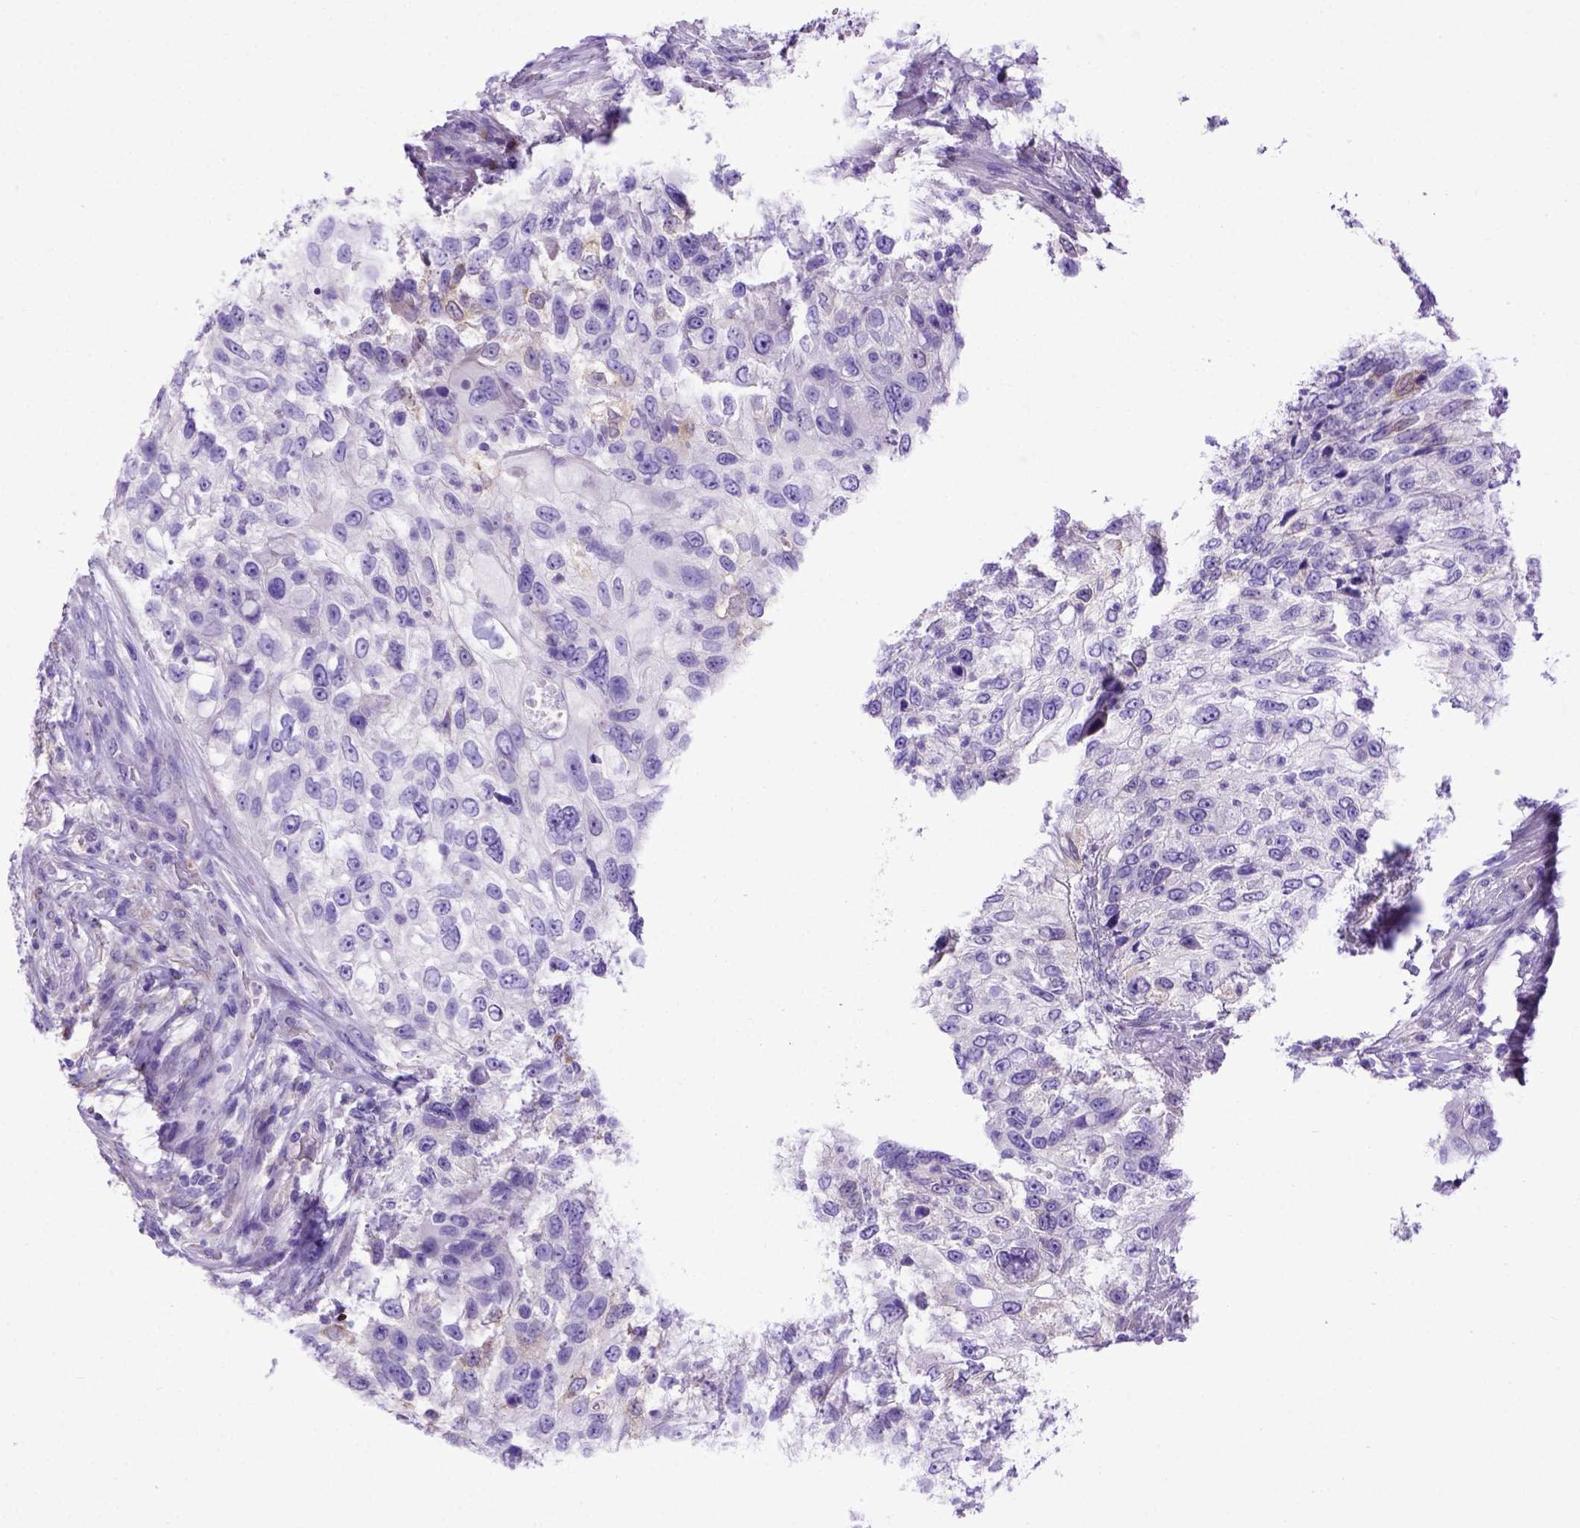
{"staining": {"intensity": "negative", "quantity": "none", "location": "none"}, "tissue": "urothelial cancer", "cell_type": "Tumor cells", "image_type": "cancer", "snomed": [{"axis": "morphology", "description": "Urothelial carcinoma, High grade"}, {"axis": "topography", "description": "Urinary bladder"}], "caption": "Urothelial cancer stained for a protein using immunohistochemistry shows no positivity tumor cells.", "gene": "PTGES", "patient": {"sex": "female", "age": 60}}